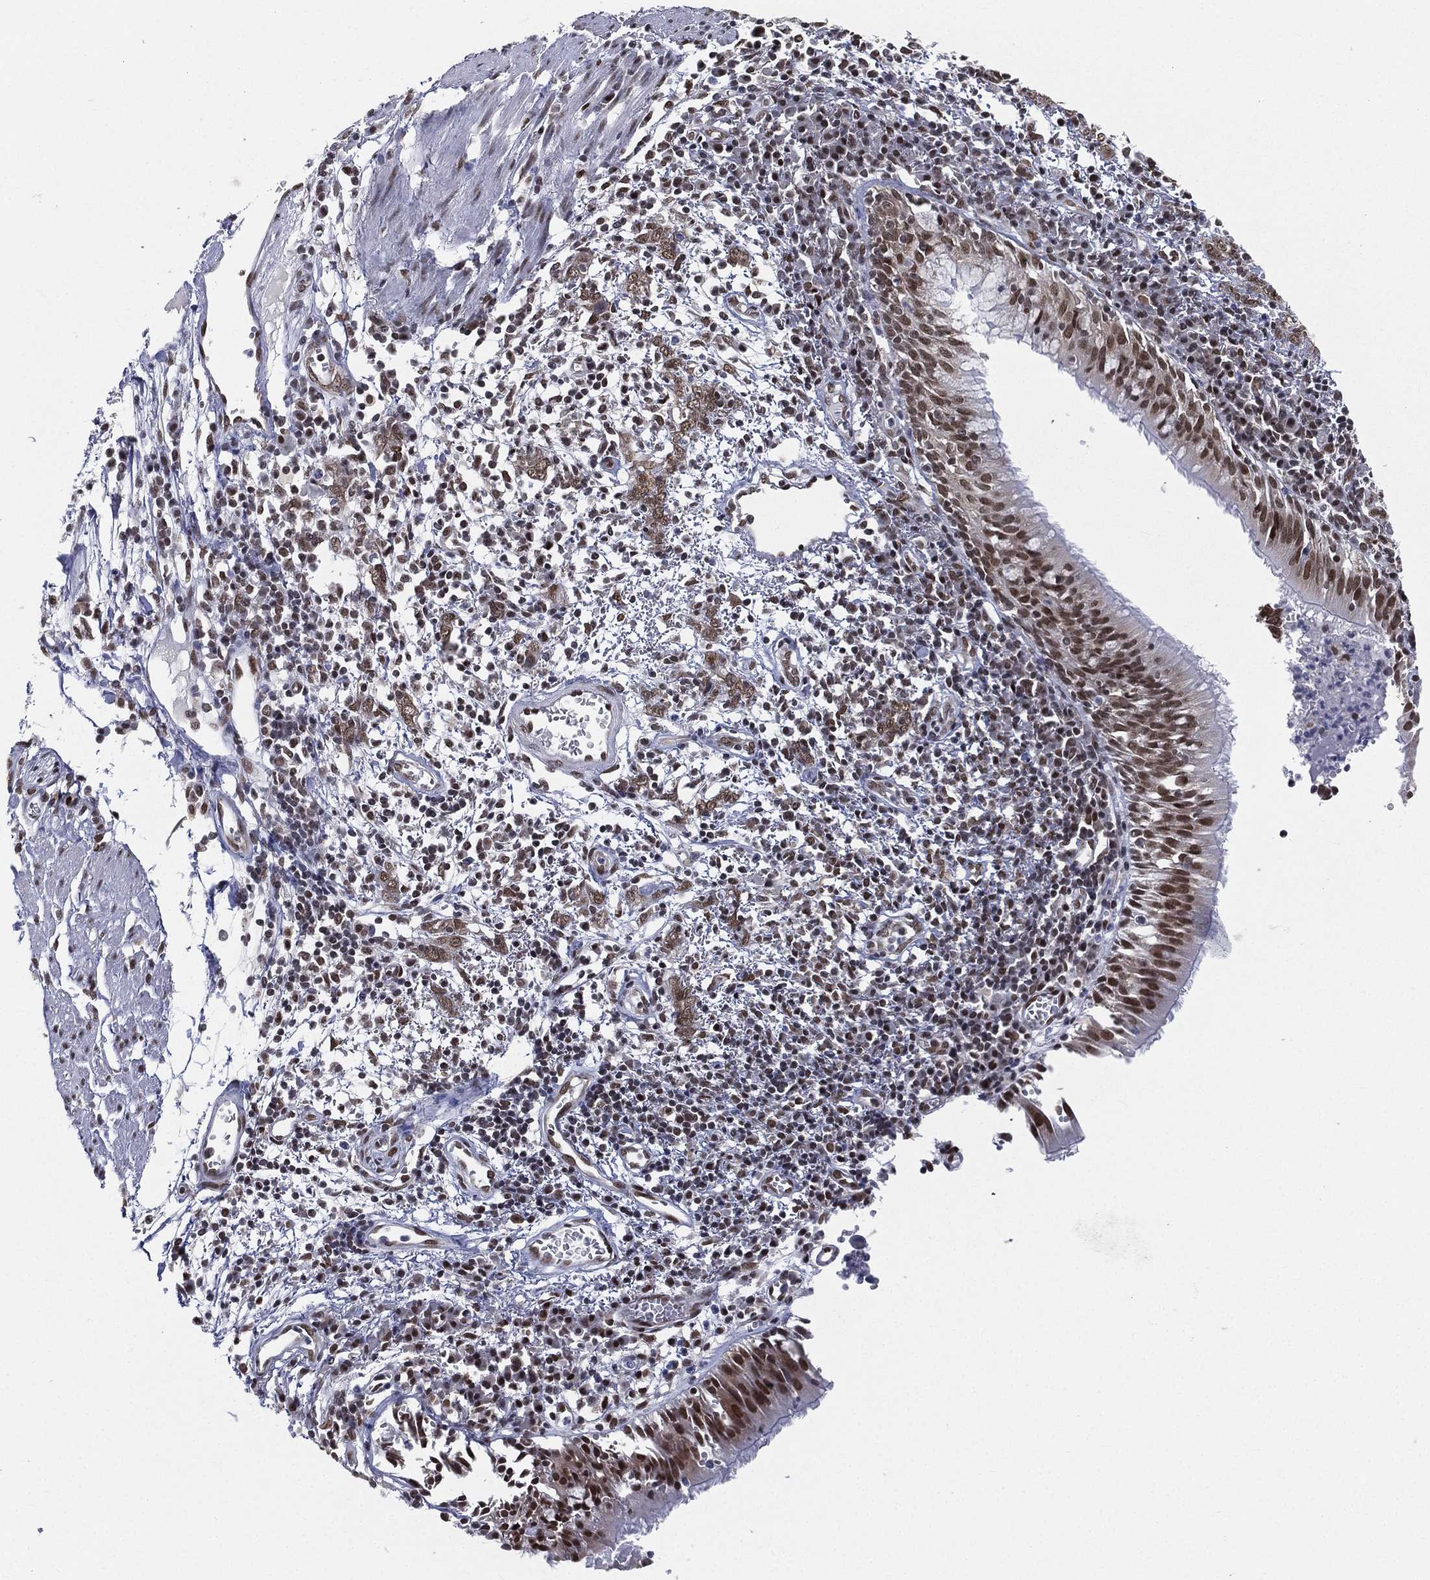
{"staining": {"intensity": "strong", "quantity": ">75%", "location": "nuclear"}, "tissue": "bronchus", "cell_type": "Respiratory epithelial cells", "image_type": "normal", "snomed": [{"axis": "morphology", "description": "Normal tissue, NOS"}, {"axis": "morphology", "description": "Squamous cell carcinoma, NOS"}, {"axis": "topography", "description": "Cartilage tissue"}, {"axis": "topography", "description": "Bronchus"}, {"axis": "topography", "description": "Lung"}], "caption": "The micrograph shows immunohistochemical staining of normal bronchus. There is strong nuclear positivity is identified in about >75% of respiratory epithelial cells. The staining was performed using DAB (3,3'-diaminobenzidine) to visualize the protein expression in brown, while the nuclei were stained in blue with hematoxylin (Magnification: 20x).", "gene": "FUBP3", "patient": {"sex": "male", "age": 66}}